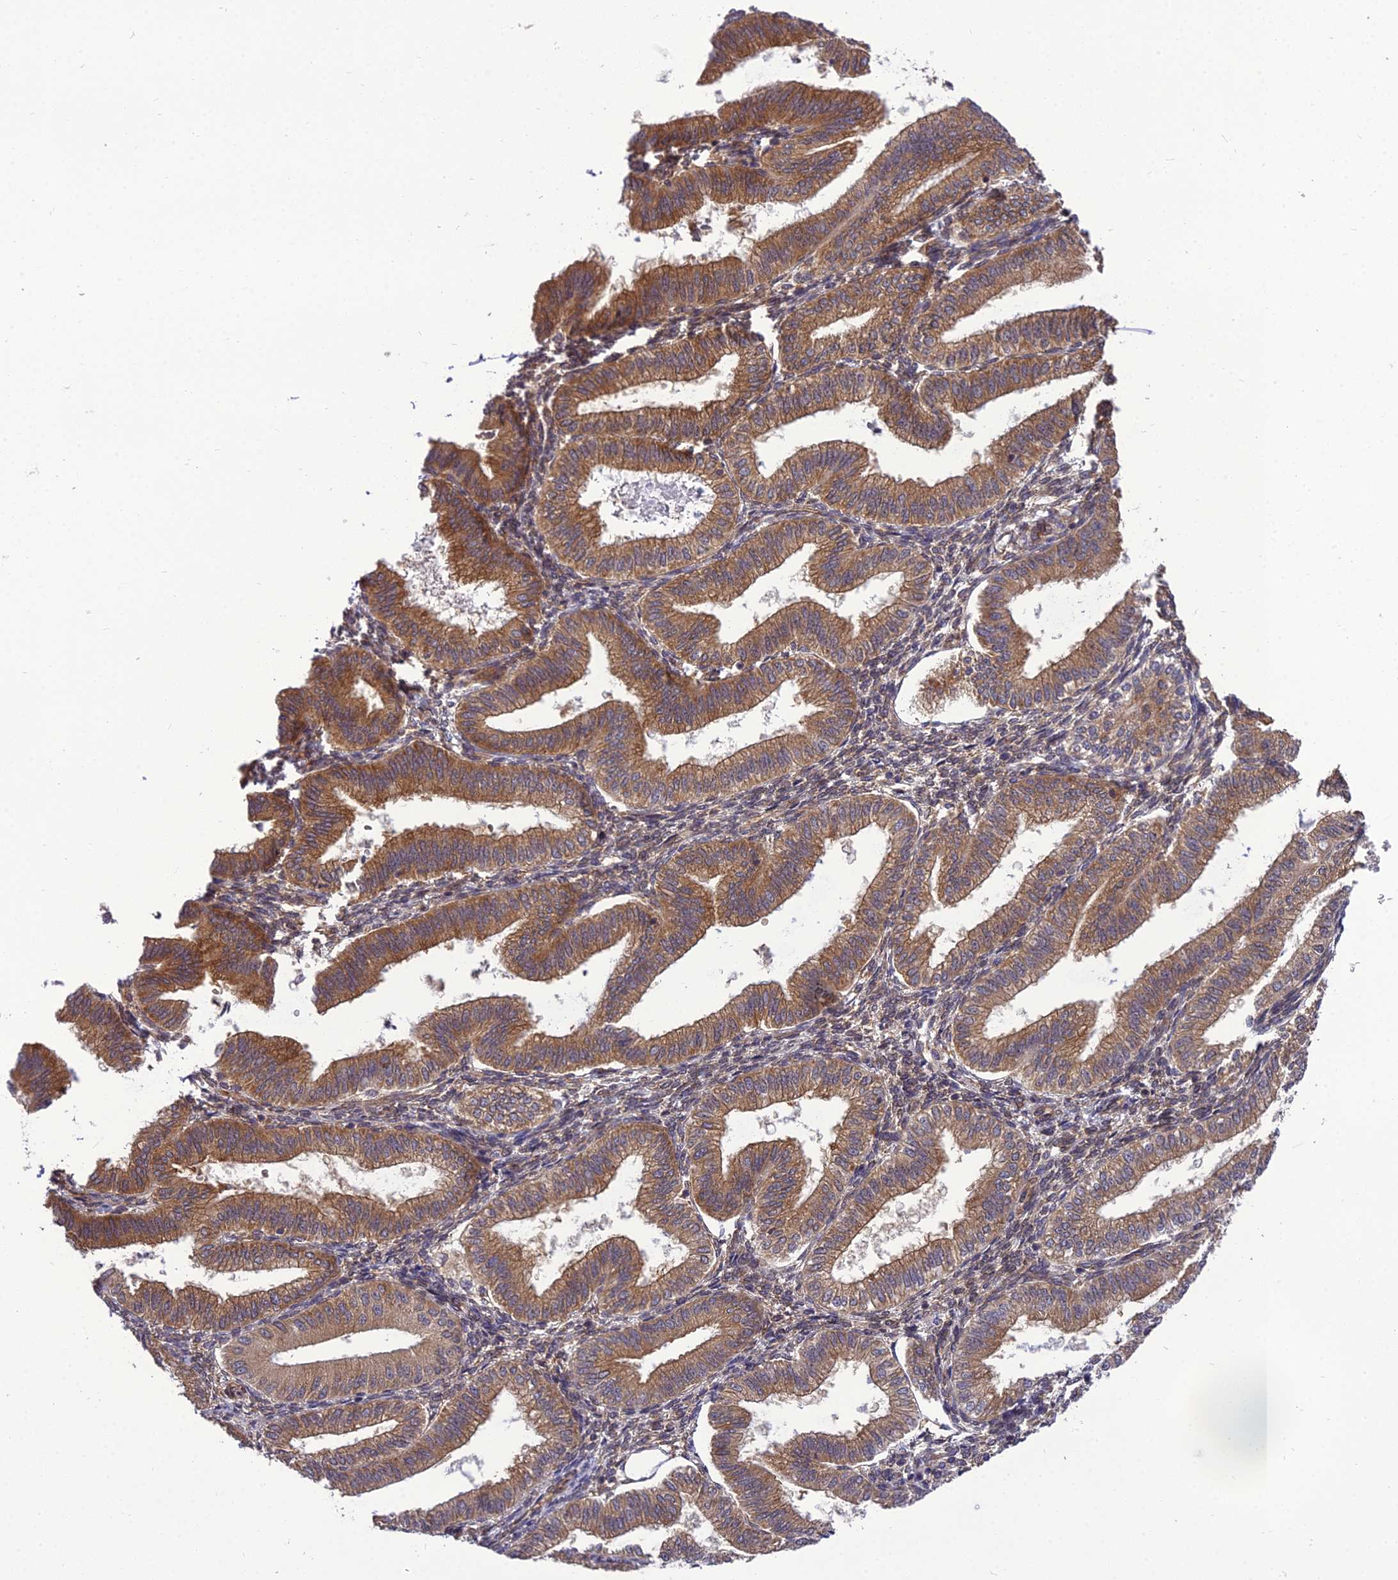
{"staining": {"intensity": "strong", "quantity": "25%-75%", "location": "cytoplasmic/membranous"}, "tissue": "endometrium", "cell_type": "Cells in endometrial stroma", "image_type": "normal", "snomed": [{"axis": "morphology", "description": "Normal tissue, NOS"}, {"axis": "topography", "description": "Endometrium"}], "caption": "Cells in endometrial stroma exhibit strong cytoplasmic/membranous staining in about 25%-75% of cells in unremarkable endometrium.", "gene": "DHCR7", "patient": {"sex": "female", "age": 39}}